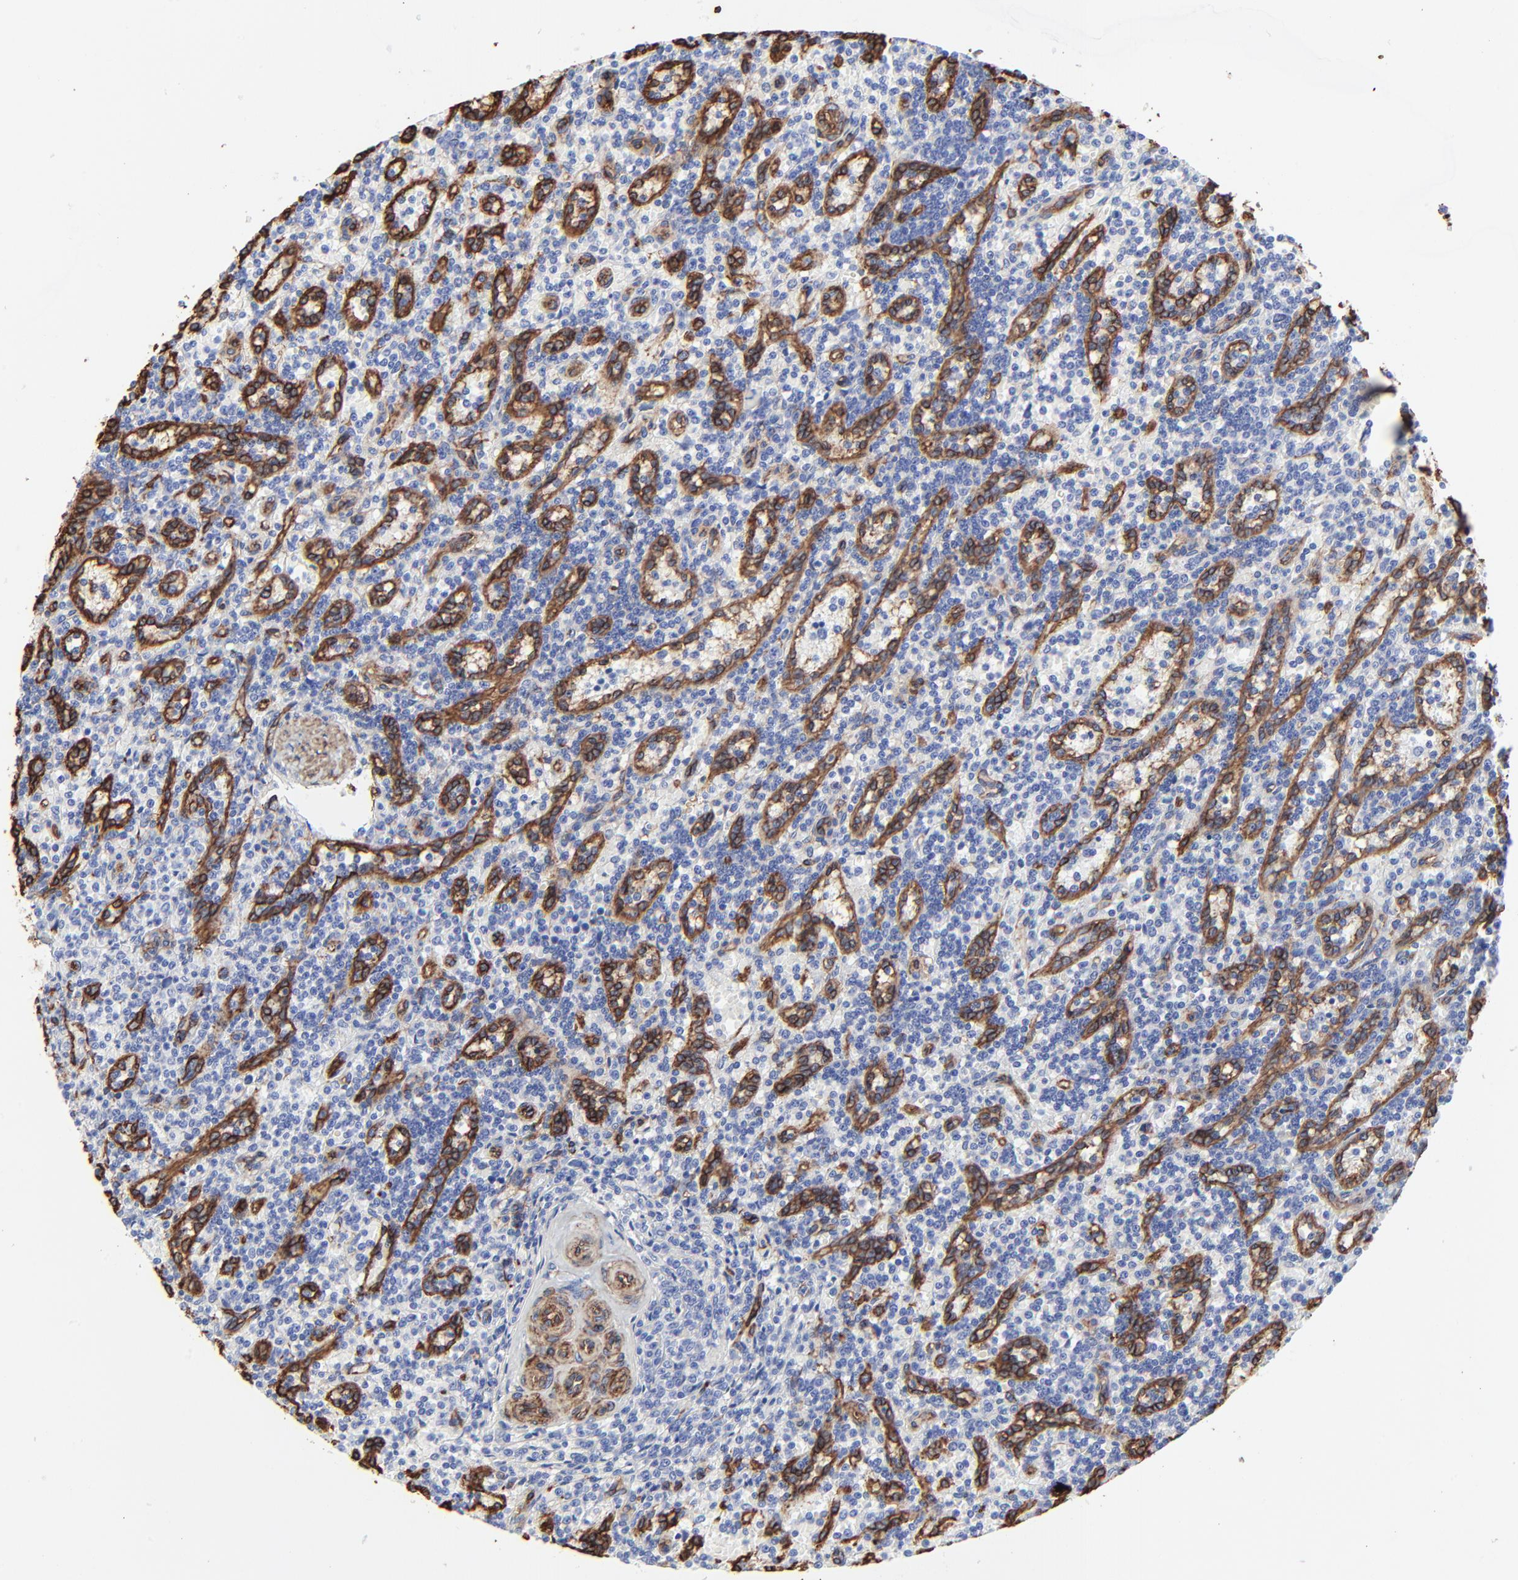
{"staining": {"intensity": "negative", "quantity": "none", "location": "none"}, "tissue": "lymphoma", "cell_type": "Tumor cells", "image_type": "cancer", "snomed": [{"axis": "morphology", "description": "Malignant lymphoma, non-Hodgkin's type, Low grade"}, {"axis": "topography", "description": "Spleen"}], "caption": "DAB immunohistochemical staining of lymphoma shows no significant staining in tumor cells.", "gene": "CAV1", "patient": {"sex": "male", "age": 73}}